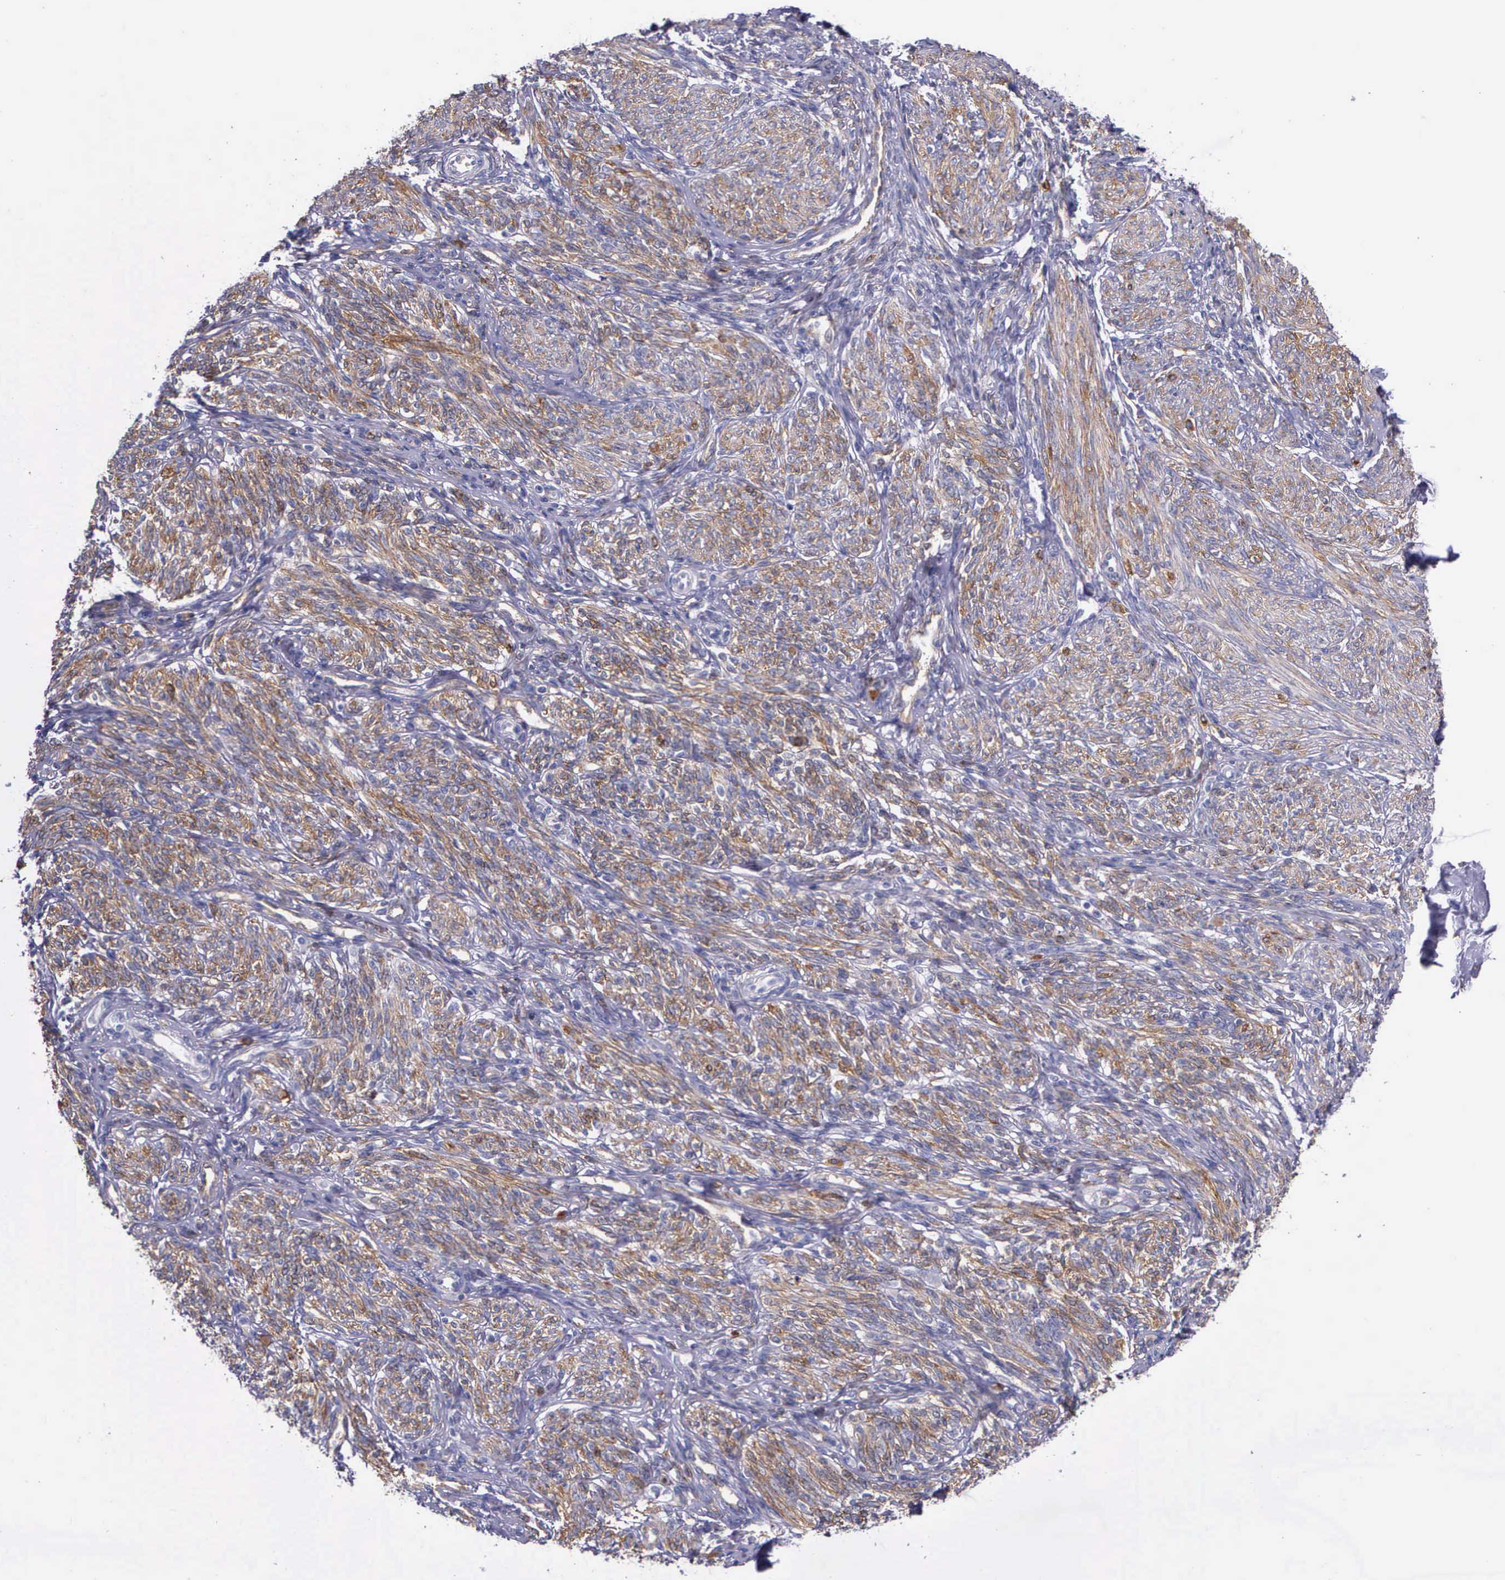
{"staining": {"intensity": "weak", "quantity": "25%-75%", "location": "cytoplasmic/membranous"}, "tissue": "endometrium", "cell_type": "Cells in endometrial stroma", "image_type": "normal", "snomed": [{"axis": "morphology", "description": "Normal tissue, NOS"}, {"axis": "topography", "description": "Endometrium"}], "caption": "The micrograph shows staining of unremarkable endometrium, revealing weak cytoplasmic/membranous protein positivity (brown color) within cells in endometrial stroma.", "gene": "AHNAK2", "patient": {"sex": "female", "age": 82}}